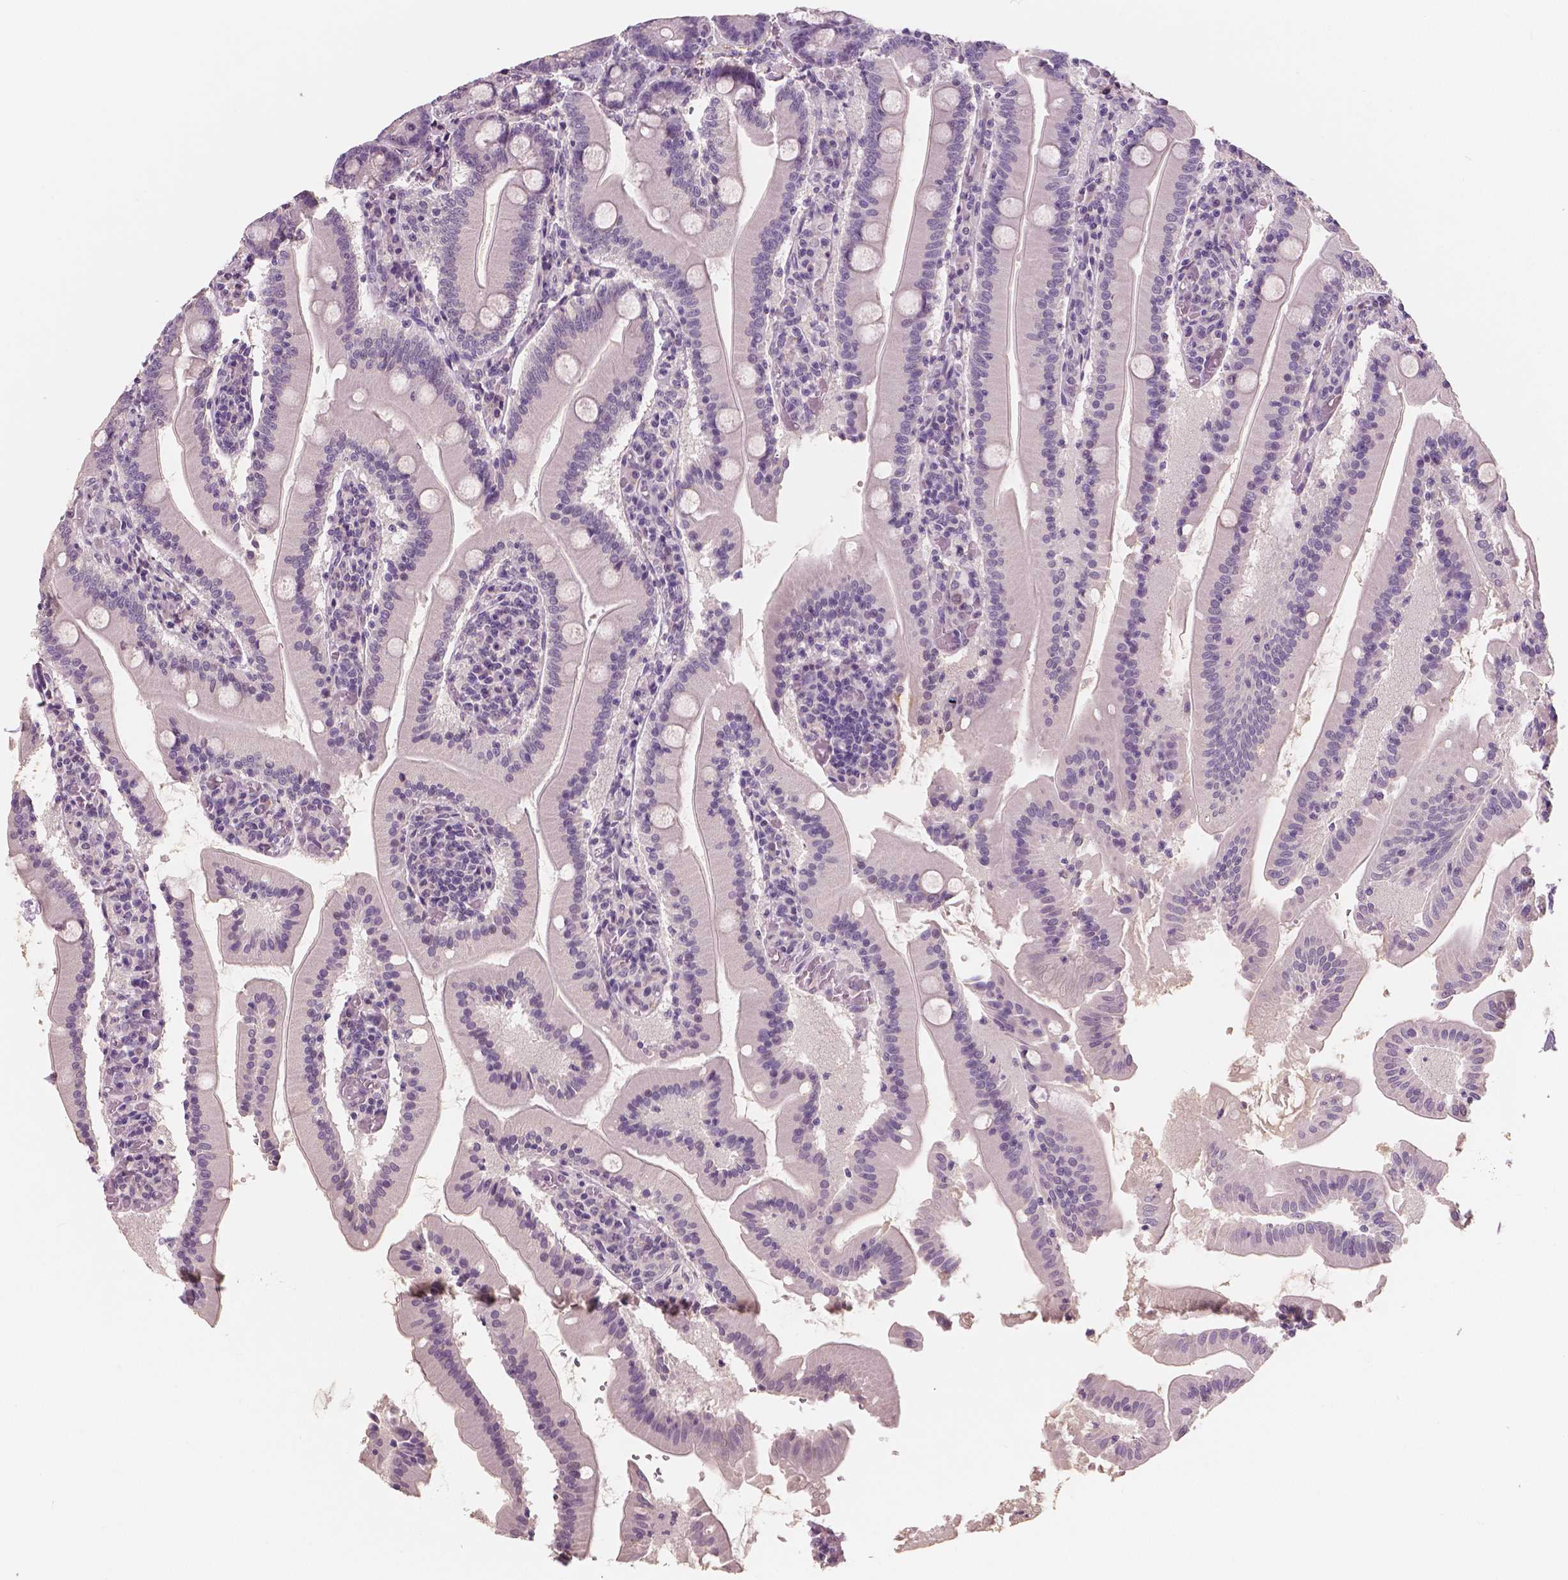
{"staining": {"intensity": "negative", "quantity": "none", "location": "none"}, "tissue": "small intestine", "cell_type": "Glandular cells", "image_type": "normal", "snomed": [{"axis": "morphology", "description": "Normal tissue, NOS"}, {"axis": "topography", "description": "Small intestine"}], "caption": "Immunohistochemistry of benign small intestine reveals no positivity in glandular cells. (DAB immunohistochemistry (IHC) visualized using brightfield microscopy, high magnification).", "gene": "NECAB1", "patient": {"sex": "male", "age": 37}}